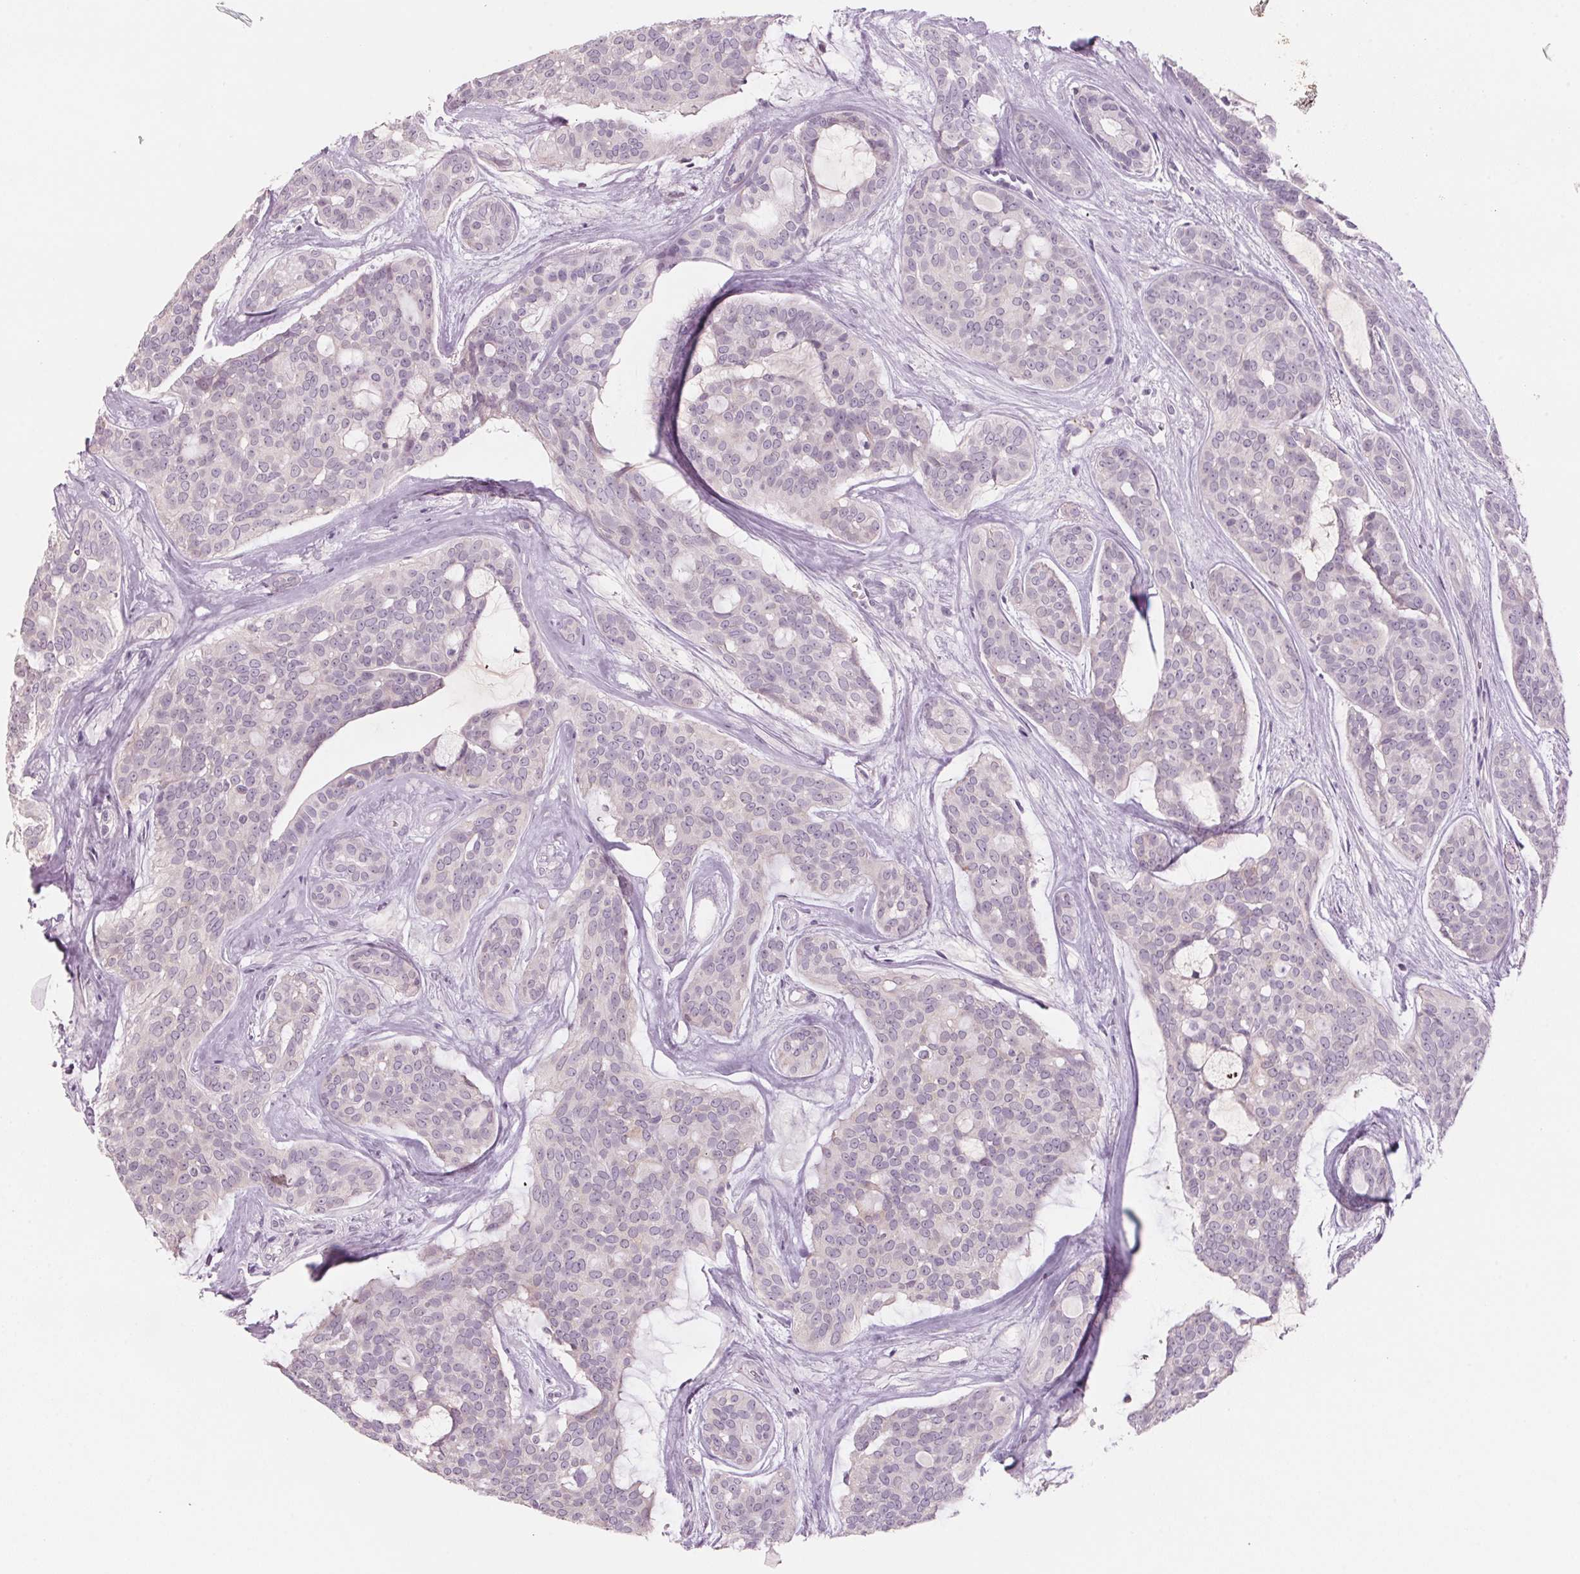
{"staining": {"intensity": "negative", "quantity": "none", "location": "none"}, "tissue": "head and neck cancer", "cell_type": "Tumor cells", "image_type": "cancer", "snomed": [{"axis": "morphology", "description": "Adenocarcinoma, NOS"}, {"axis": "topography", "description": "Head-Neck"}], "caption": "Immunohistochemistry image of neoplastic tissue: human head and neck cancer (adenocarcinoma) stained with DAB (3,3'-diaminobenzidine) shows no significant protein expression in tumor cells.", "gene": "ADAM20", "patient": {"sex": "male", "age": 66}}